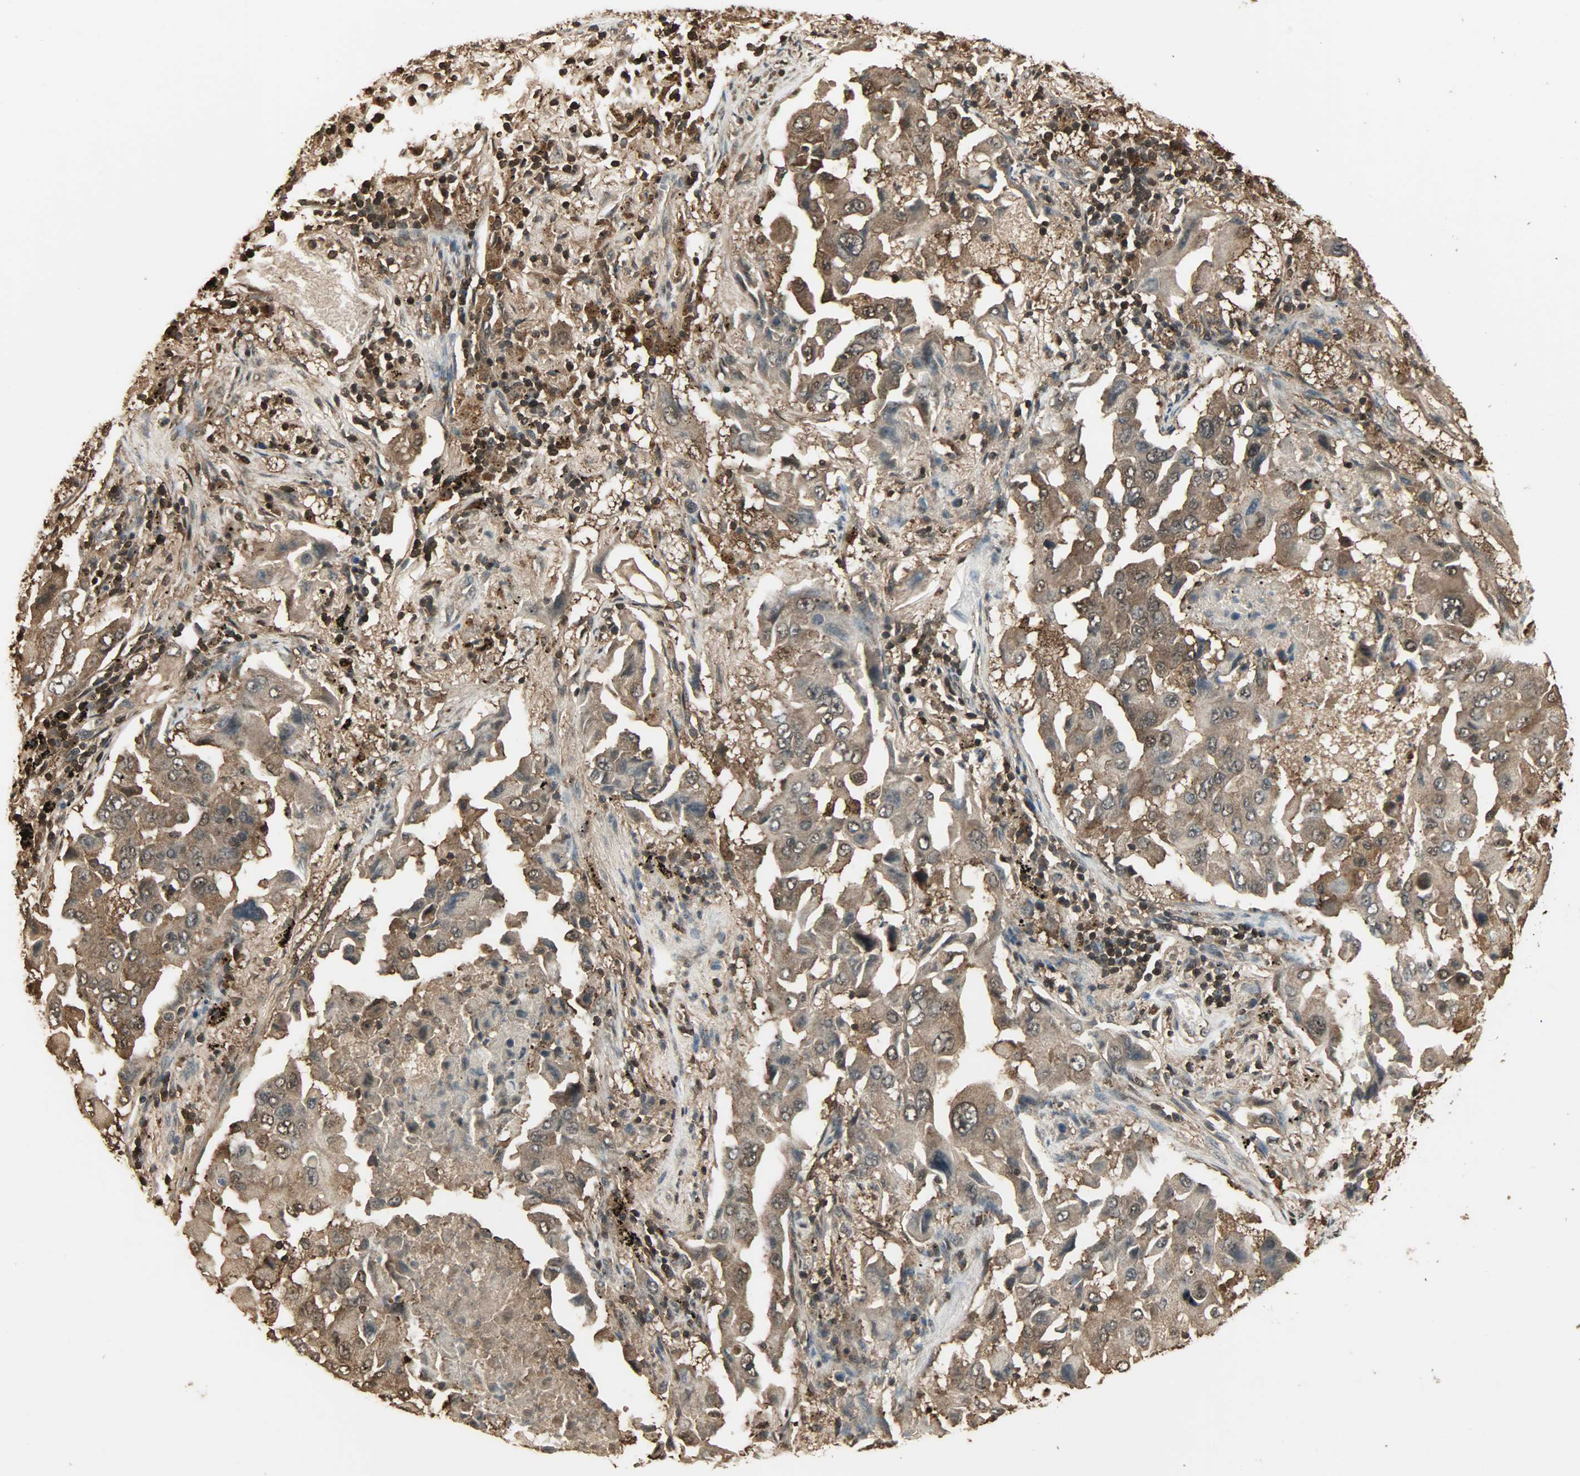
{"staining": {"intensity": "moderate", "quantity": ">75%", "location": "cytoplasmic/membranous,nuclear"}, "tissue": "lung cancer", "cell_type": "Tumor cells", "image_type": "cancer", "snomed": [{"axis": "morphology", "description": "Adenocarcinoma, NOS"}, {"axis": "topography", "description": "Lung"}], "caption": "Immunohistochemistry (IHC) (DAB) staining of human lung adenocarcinoma reveals moderate cytoplasmic/membranous and nuclear protein staining in about >75% of tumor cells.", "gene": "YWHAZ", "patient": {"sex": "female", "age": 65}}